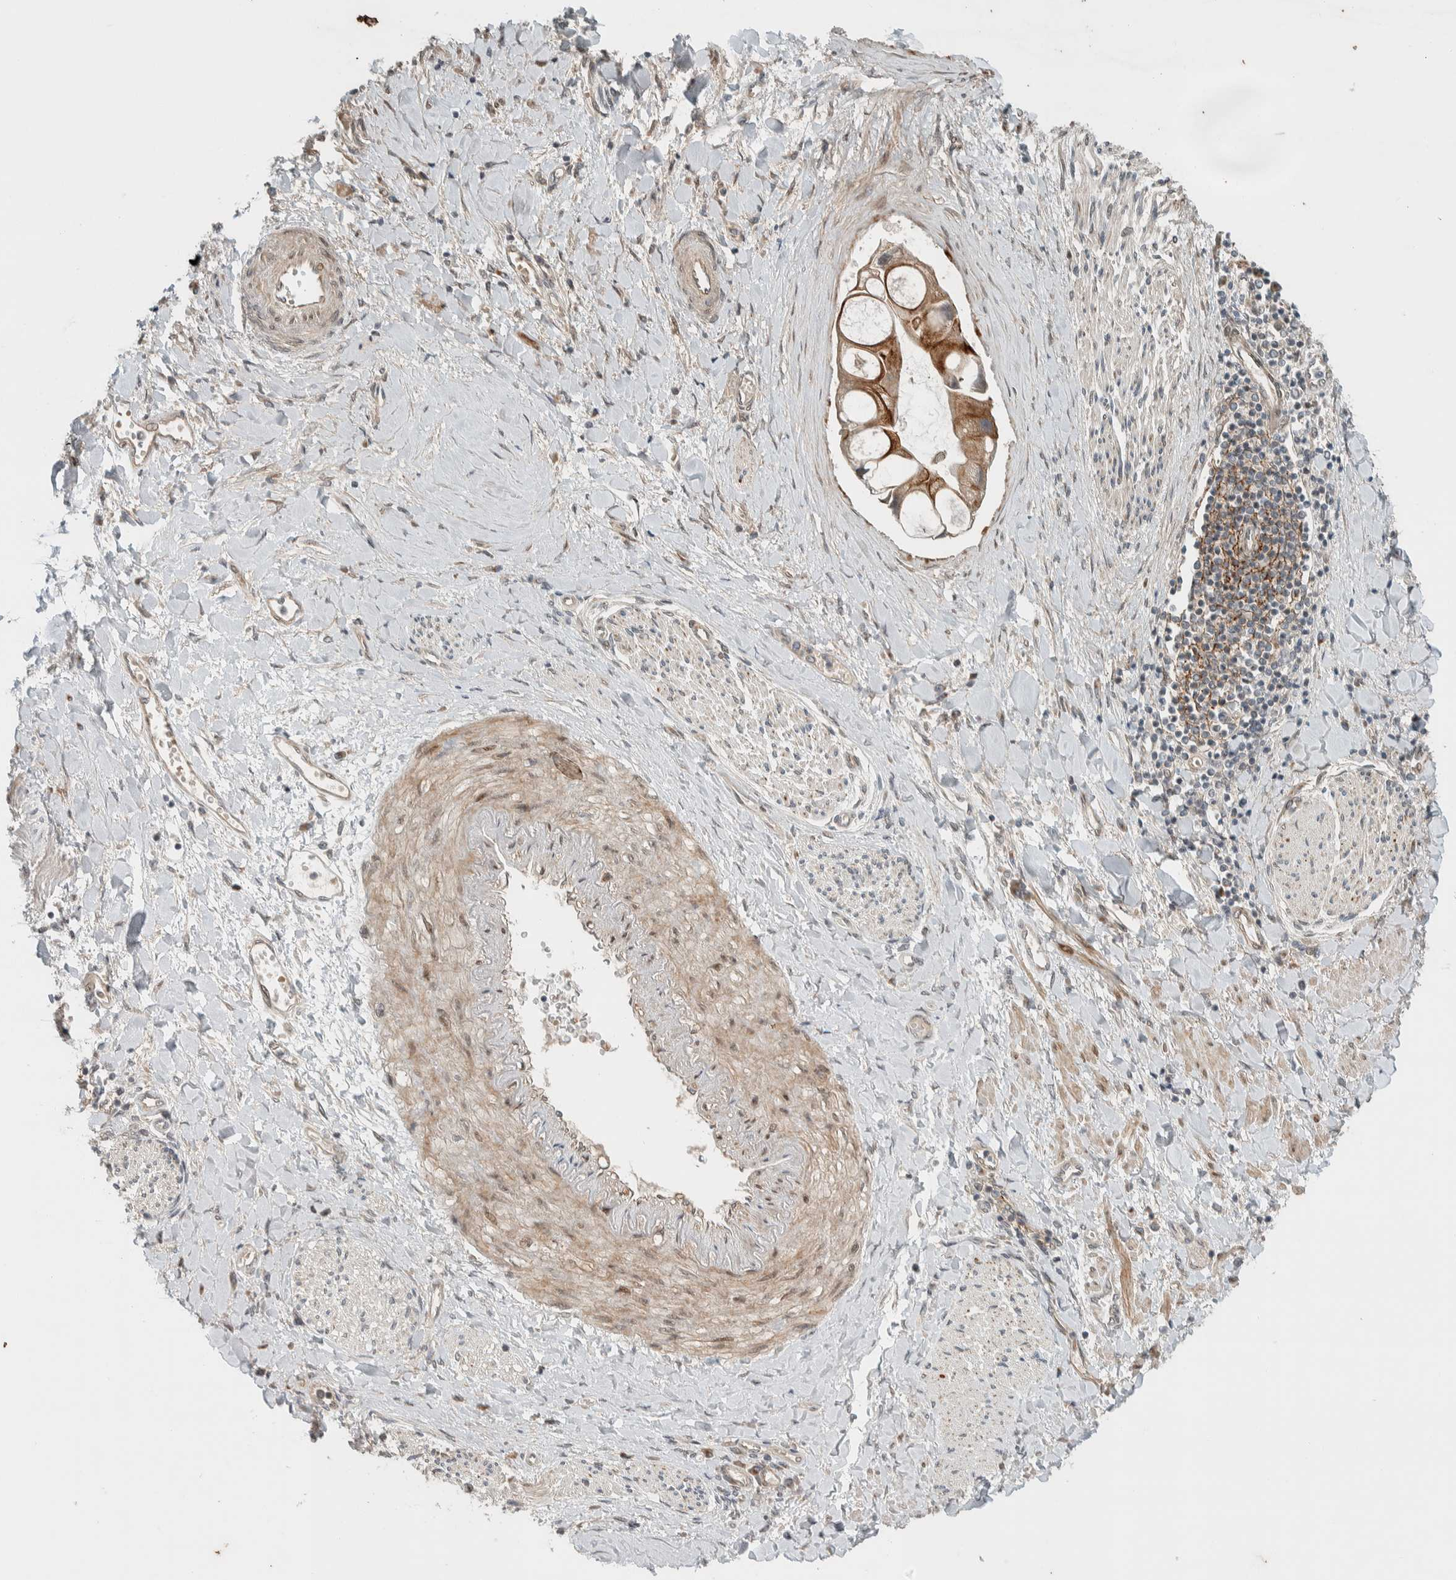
{"staining": {"intensity": "moderate", "quantity": ">75%", "location": "cytoplasmic/membranous"}, "tissue": "liver cancer", "cell_type": "Tumor cells", "image_type": "cancer", "snomed": [{"axis": "morphology", "description": "Cholangiocarcinoma"}, {"axis": "topography", "description": "Liver"}], "caption": "IHC histopathology image of neoplastic tissue: liver cancer (cholangiocarcinoma) stained using IHC displays medium levels of moderate protein expression localized specifically in the cytoplasmic/membranous of tumor cells, appearing as a cytoplasmic/membranous brown color.", "gene": "STXBP4", "patient": {"sex": "male", "age": 50}}